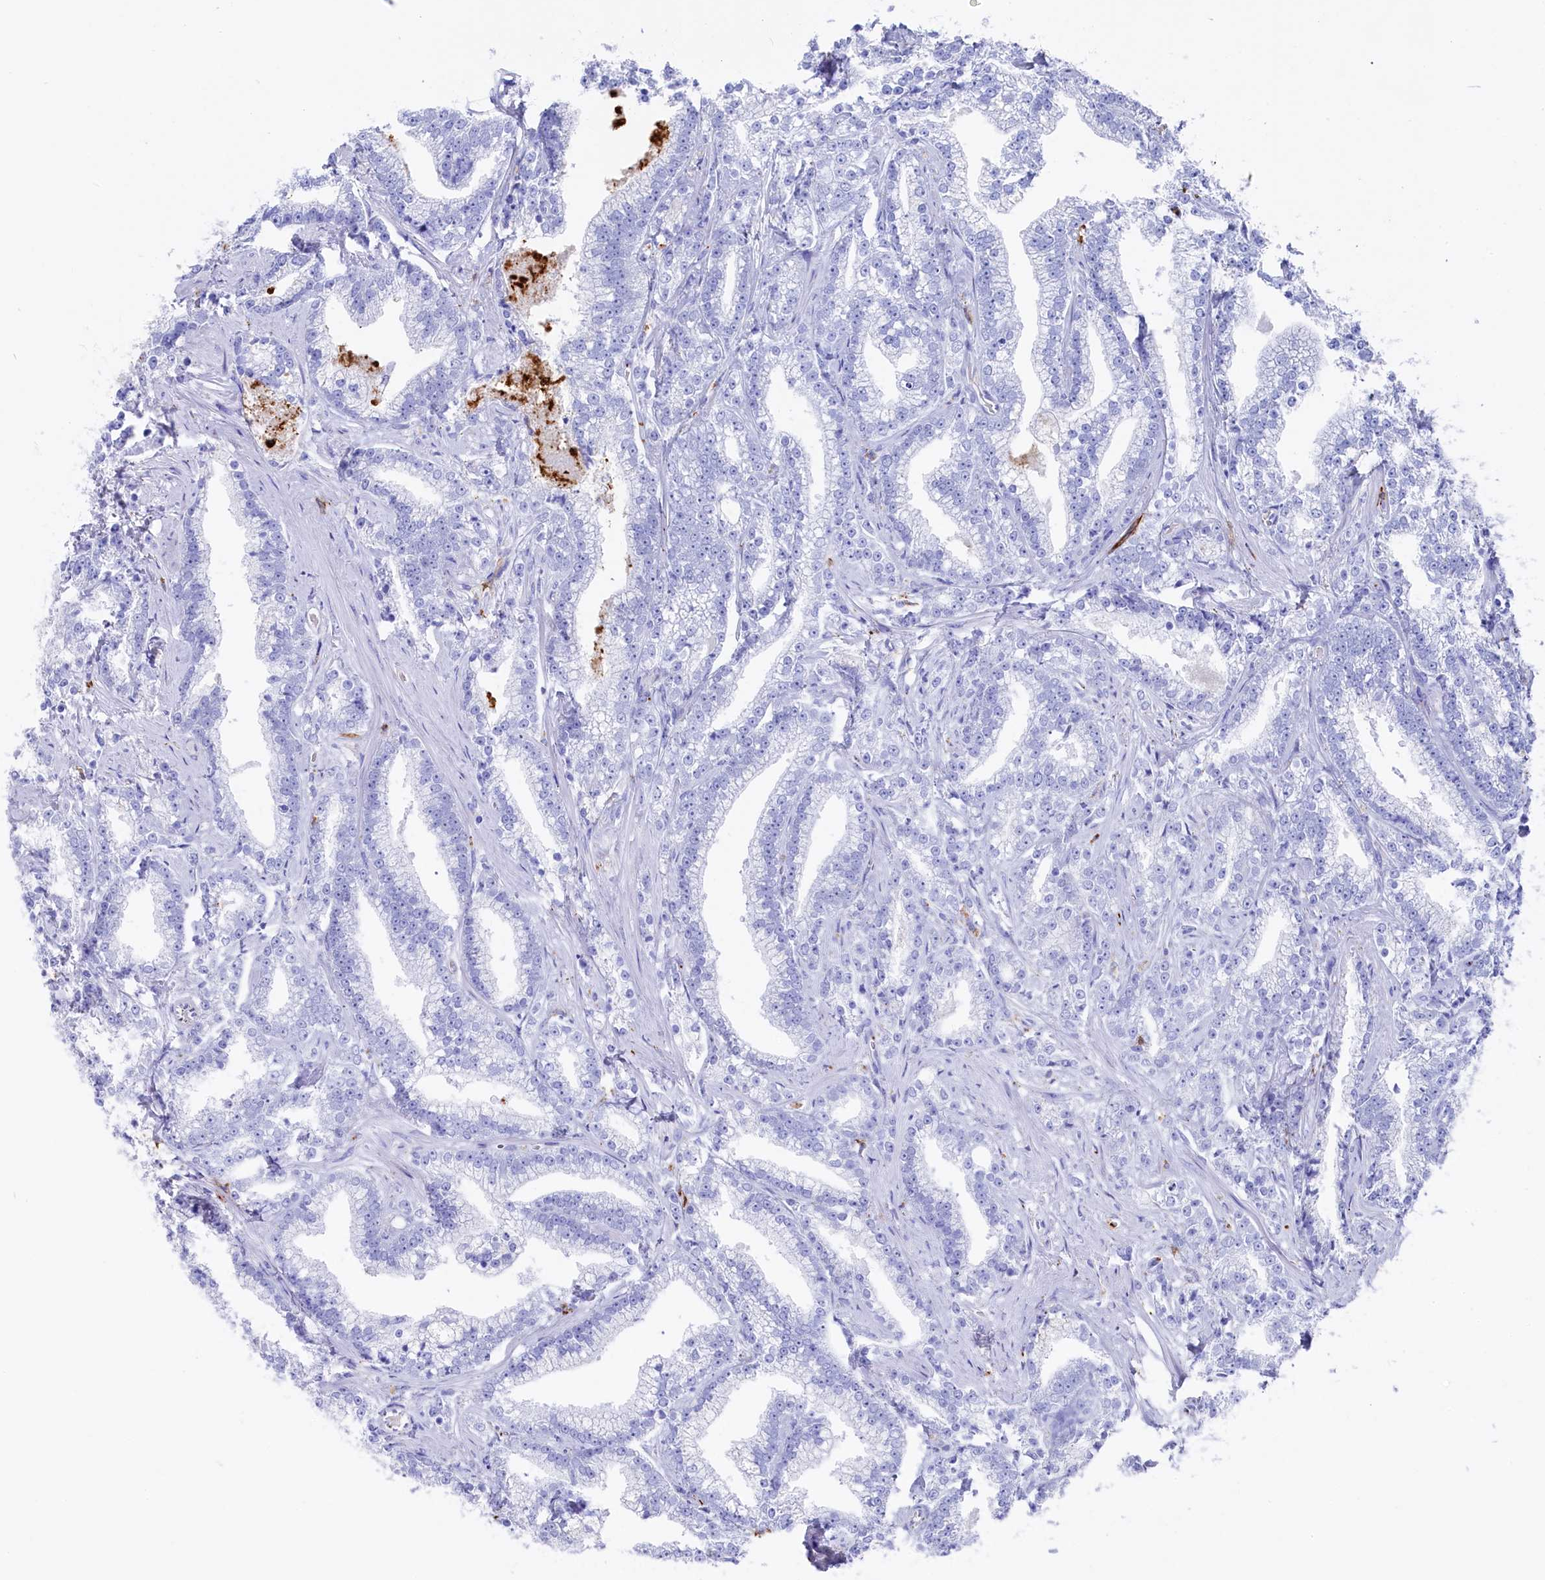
{"staining": {"intensity": "moderate", "quantity": "<25%", "location": "cytoplasmic/membranous"}, "tissue": "prostate cancer", "cell_type": "Tumor cells", "image_type": "cancer", "snomed": [{"axis": "morphology", "description": "Adenocarcinoma, High grade"}, {"axis": "topography", "description": "Prostate and seminal vesicle, NOS"}], "caption": "Brown immunohistochemical staining in prostate cancer (high-grade adenocarcinoma) shows moderate cytoplasmic/membranous positivity in approximately <25% of tumor cells.", "gene": "PLAC8", "patient": {"sex": "male", "age": 67}}